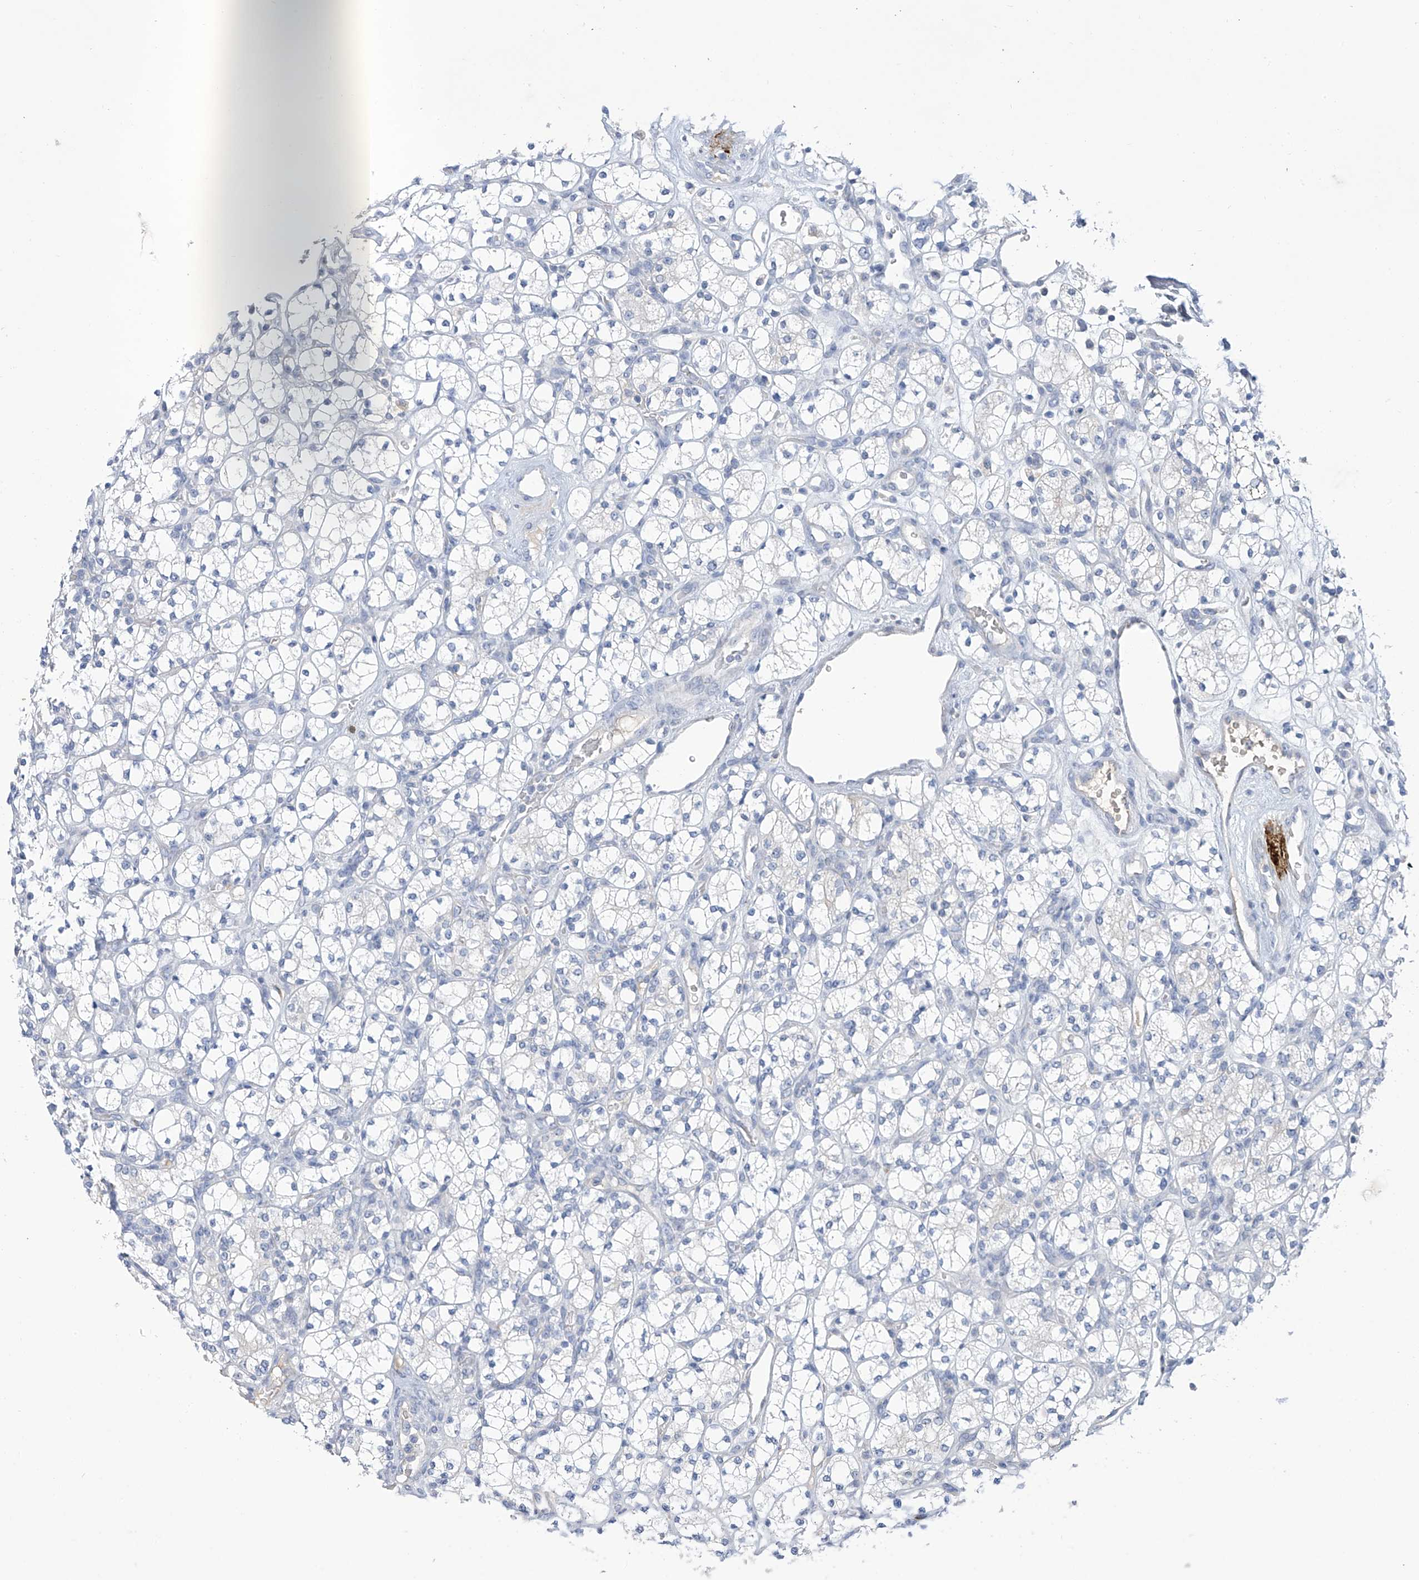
{"staining": {"intensity": "negative", "quantity": "none", "location": "none"}, "tissue": "renal cancer", "cell_type": "Tumor cells", "image_type": "cancer", "snomed": [{"axis": "morphology", "description": "Adenocarcinoma, NOS"}, {"axis": "topography", "description": "Kidney"}], "caption": "This is an immunohistochemistry (IHC) photomicrograph of adenocarcinoma (renal). There is no expression in tumor cells.", "gene": "SLCO4A1", "patient": {"sex": "male", "age": 77}}